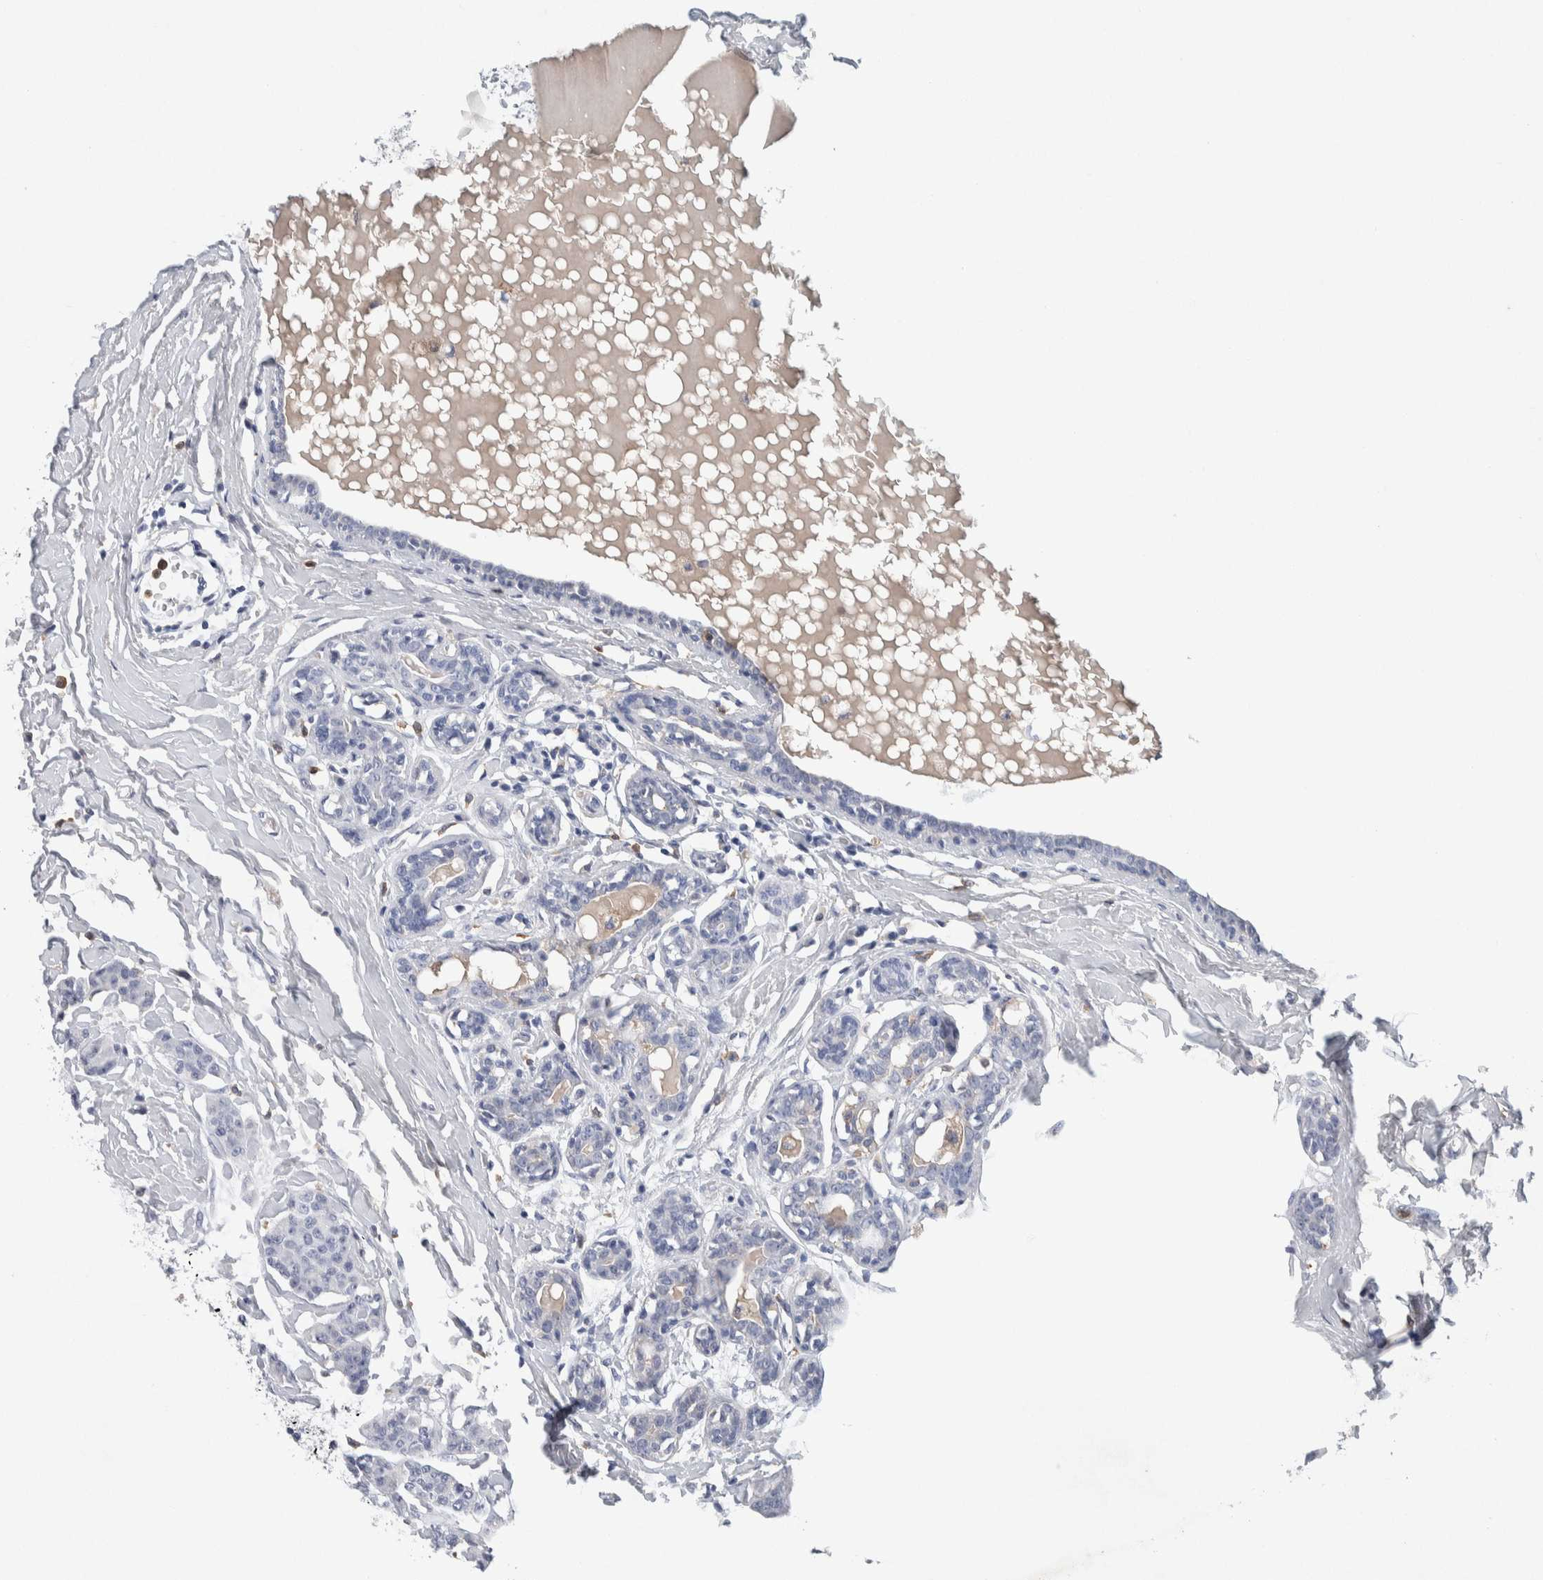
{"staining": {"intensity": "negative", "quantity": "none", "location": "none"}, "tissue": "breast cancer", "cell_type": "Tumor cells", "image_type": "cancer", "snomed": [{"axis": "morphology", "description": "Normal tissue, NOS"}, {"axis": "morphology", "description": "Duct carcinoma"}, {"axis": "topography", "description": "Breast"}], "caption": "Tumor cells are negative for brown protein staining in breast cancer (intraductal carcinoma).", "gene": "NCF2", "patient": {"sex": "female", "age": 40}}